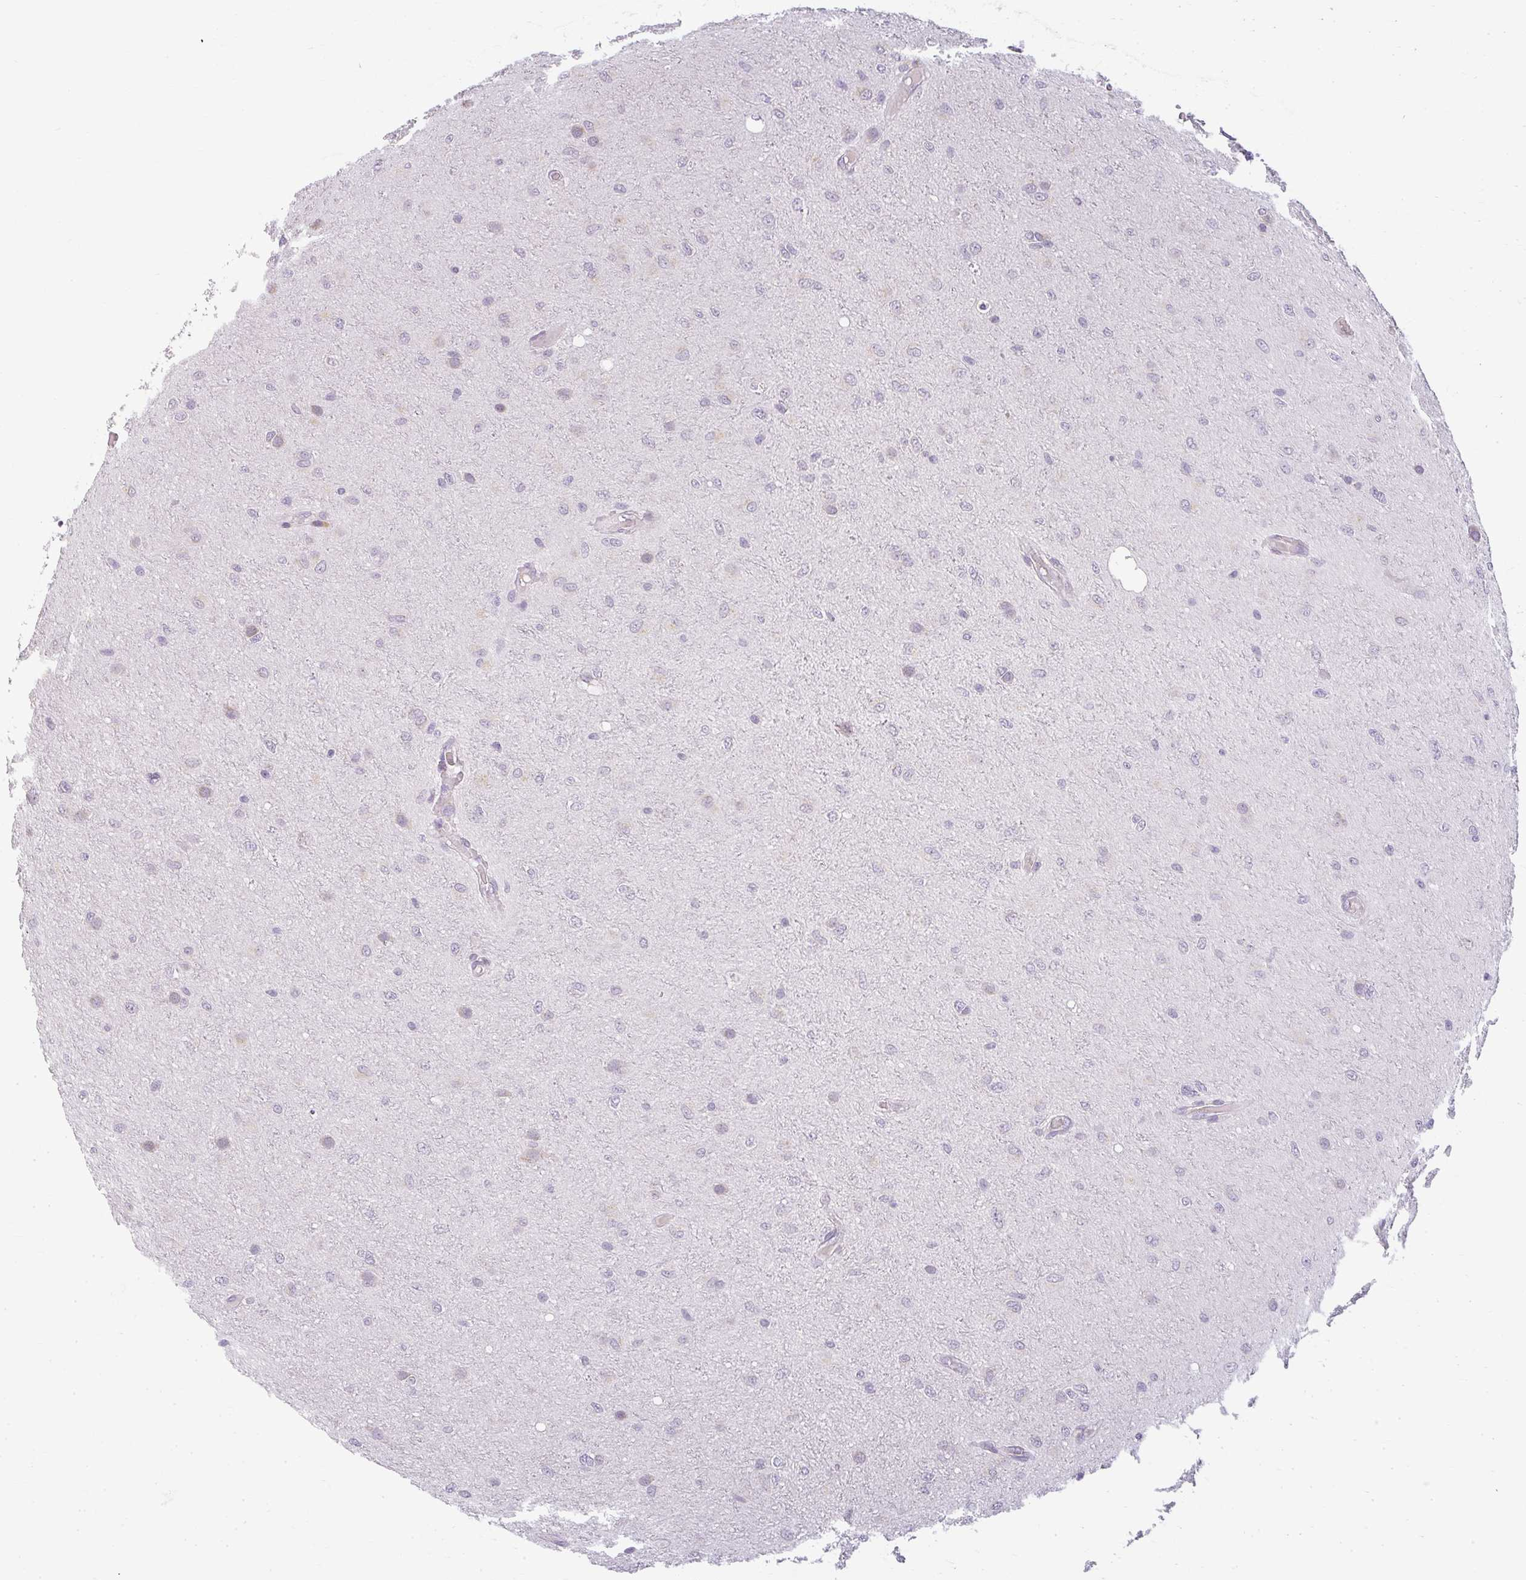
{"staining": {"intensity": "negative", "quantity": "none", "location": "none"}, "tissue": "glioma", "cell_type": "Tumor cells", "image_type": "cancer", "snomed": [{"axis": "morphology", "description": "Glioma, malignant, Low grade"}, {"axis": "topography", "description": "Cerebellum"}], "caption": "Low-grade glioma (malignant) stained for a protein using immunohistochemistry shows no expression tumor cells.", "gene": "ZFYVE26", "patient": {"sex": "female", "age": 5}}